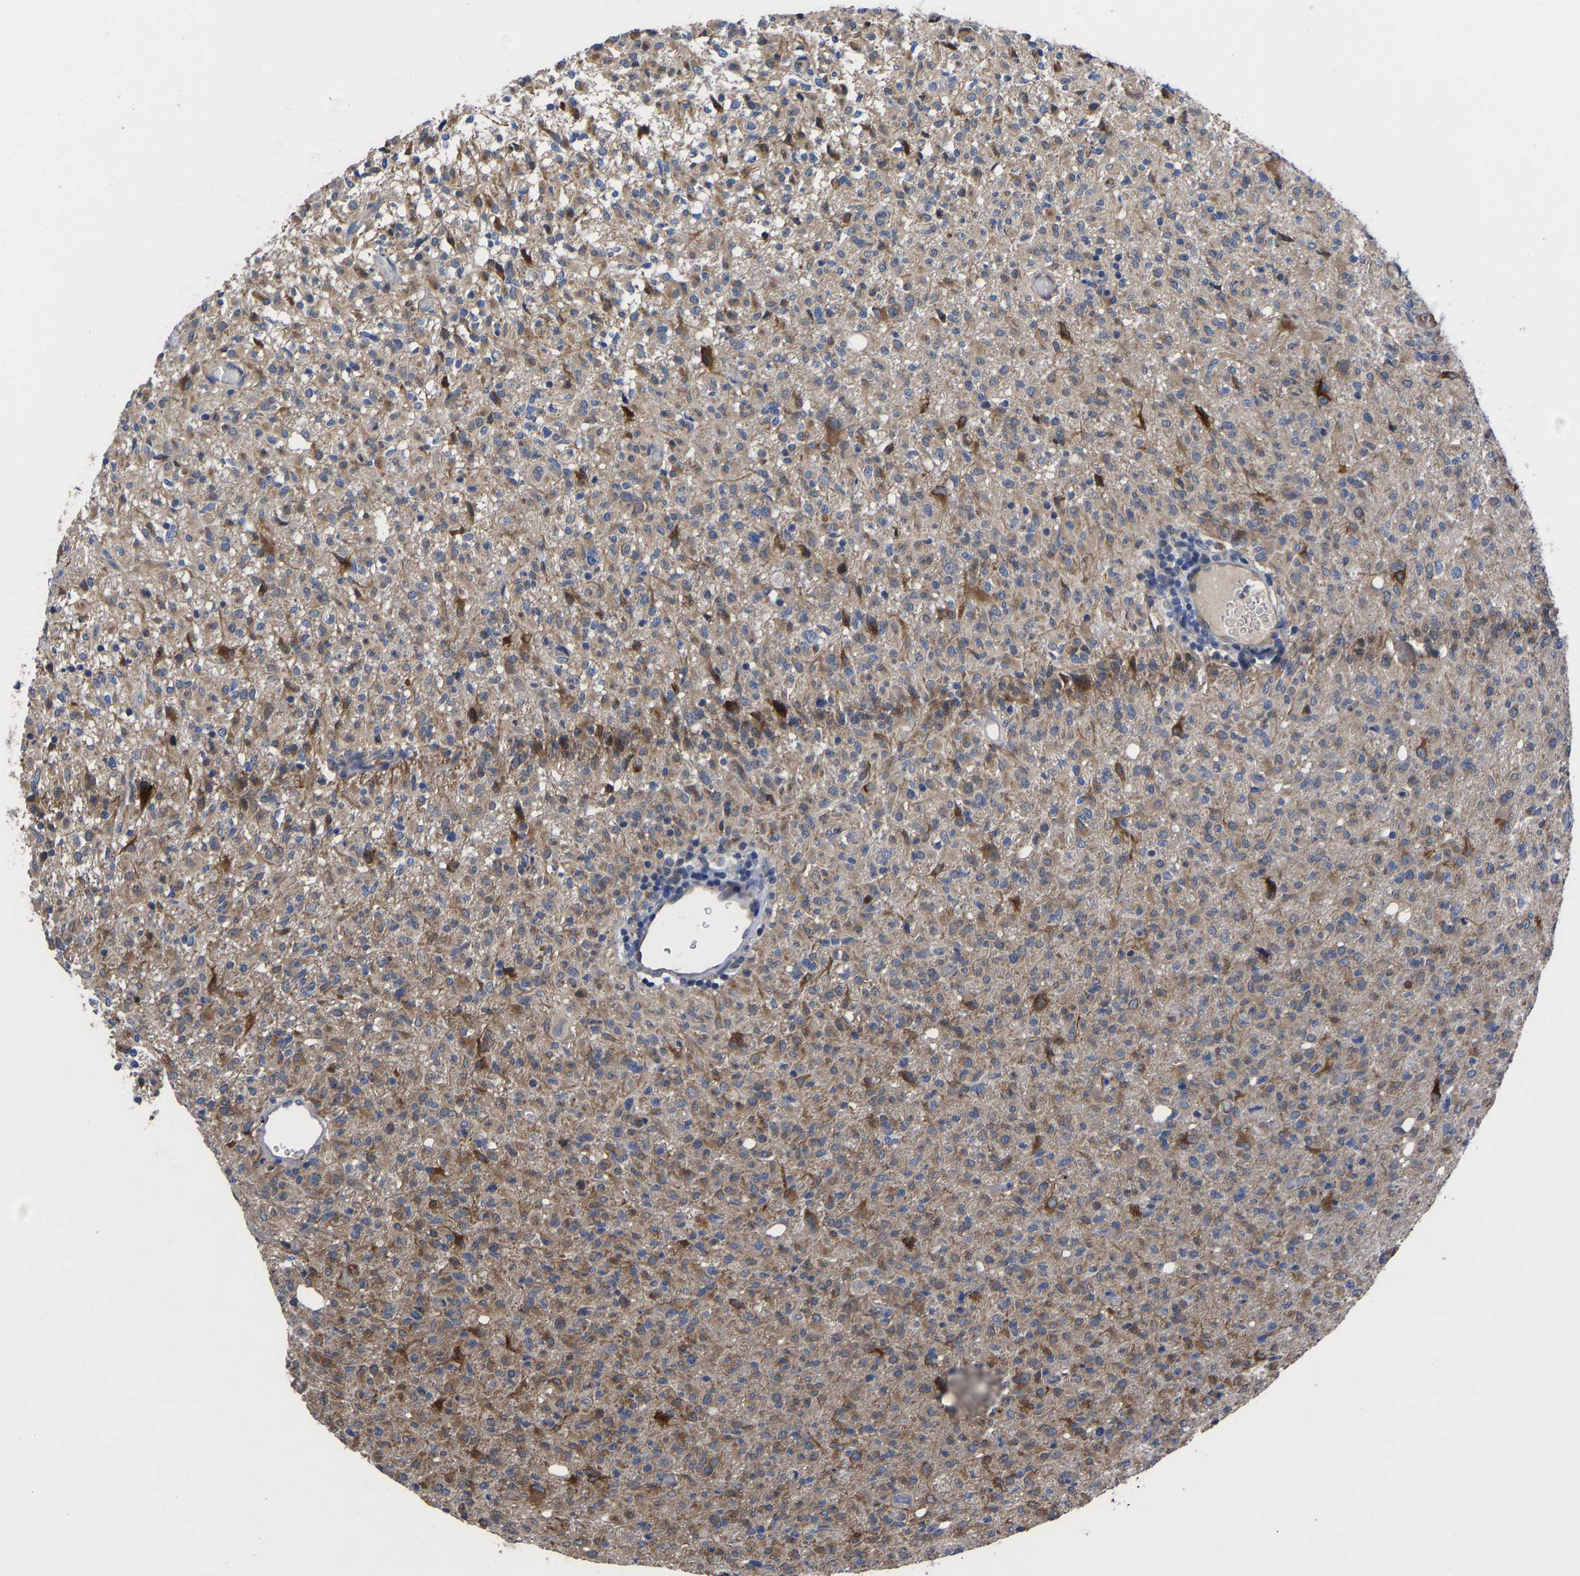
{"staining": {"intensity": "moderate", "quantity": ">75%", "location": "cytoplasmic/membranous"}, "tissue": "glioma", "cell_type": "Tumor cells", "image_type": "cancer", "snomed": [{"axis": "morphology", "description": "Glioma, malignant, High grade"}, {"axis": "topography", "description": "Brain"}], "caption": "Glioma tissue displays moderate cytoplasmic/membranous expression in approximately >75% of tumor cells, visualized by immunohistochemistry. The staining is performed using DAB brown chromogen to label protein expression. The nuclei are counter-stained blue using hematoxylin.", "gene": "FRRS1", "patient": {"sex": "female", "age": 57}}